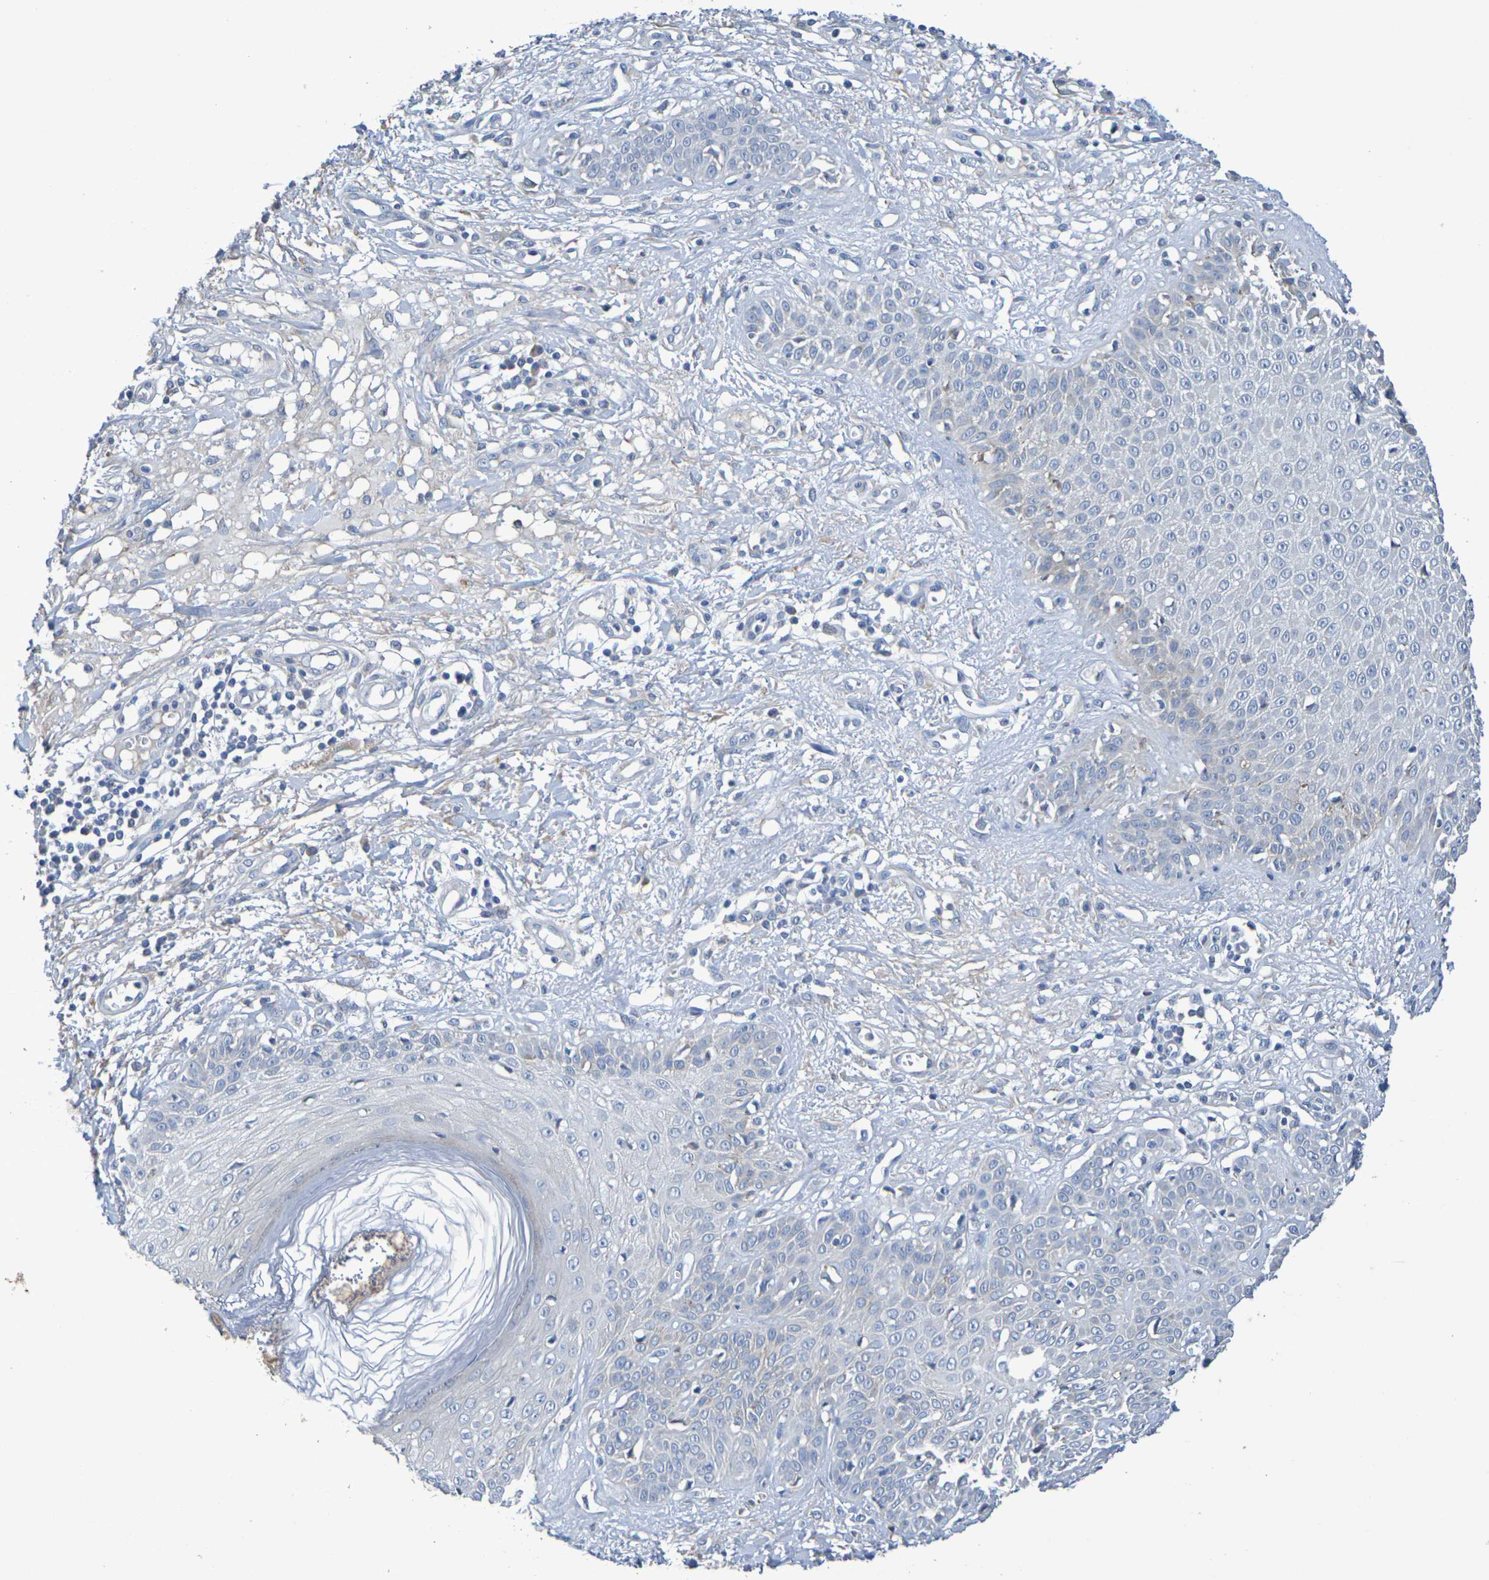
{"staining": {"intensity": "negative", "quantity": "none", "location": "none"}, "tissue": "skin cancer", "cell_type": "Tumor cells", "image_type": "cancer", "snomed": [{"axis": "morphology", "description": "Squamous cell carcinoma, NOS"}, {"axis": "topography", "description": "Skin"}], "caption": "Image shows no significant protein positivity in tumor cells of skin cancer (squamous cell carcinoma).", "gene": "SDC4", "patient": {"sex": "female", "age": 78}}